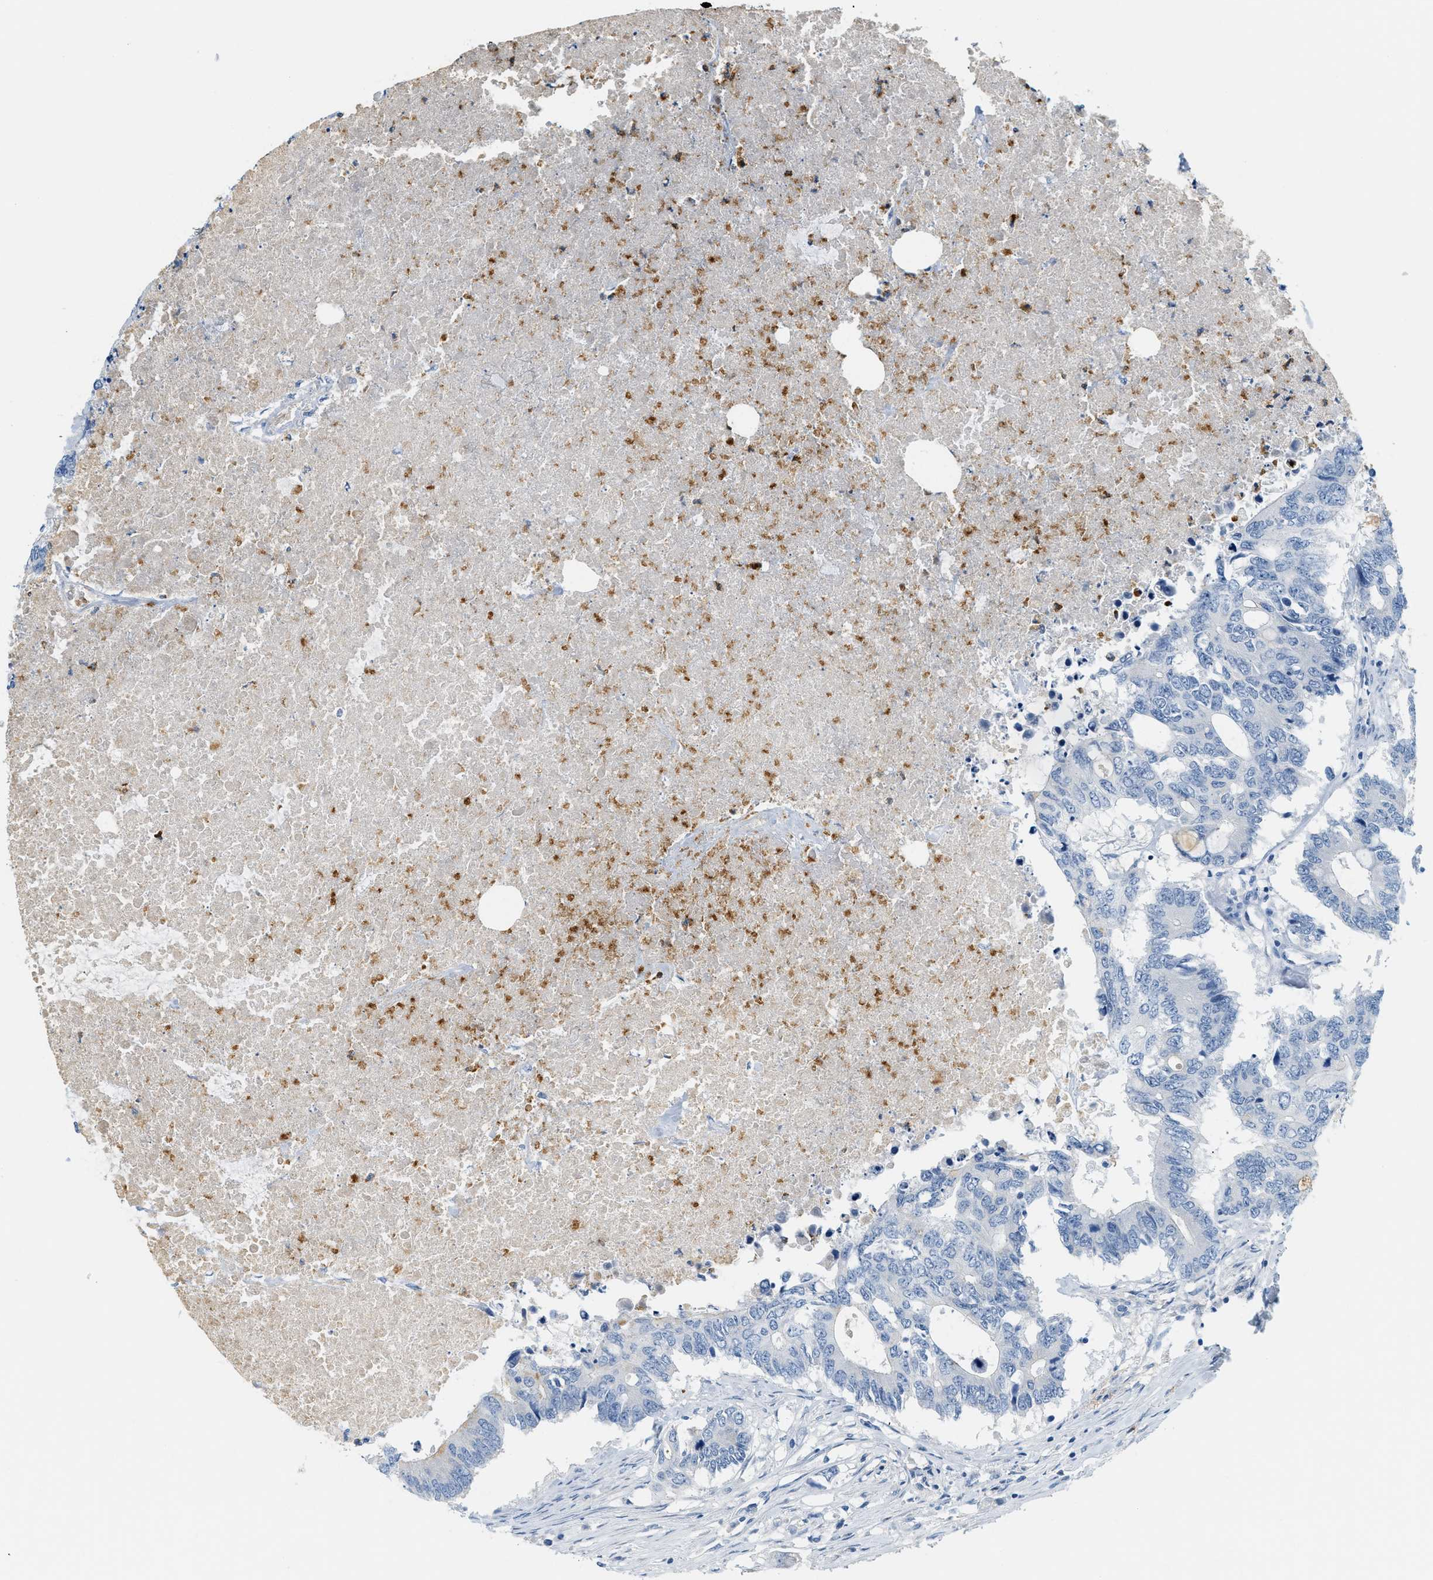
{"staining": {"intensity": "negative", "quantity": "none", "location": "none"}, "tissue": "colorectal cancer", "cell_type": "Tumor cells", "image_type": "cancer", "snomed": [{"axis": "morphology", "description": "Adenocarcinoma, NOS"}, {"axis": "topography", "description": "Colon"}], "caption": "Immunohistochemical staining of human adenocarcinoma (colorectal) demonstrates no significant expression in tumor cells.", "gene": "LCN2", "patient": {"sex": "male", "age": 71}}